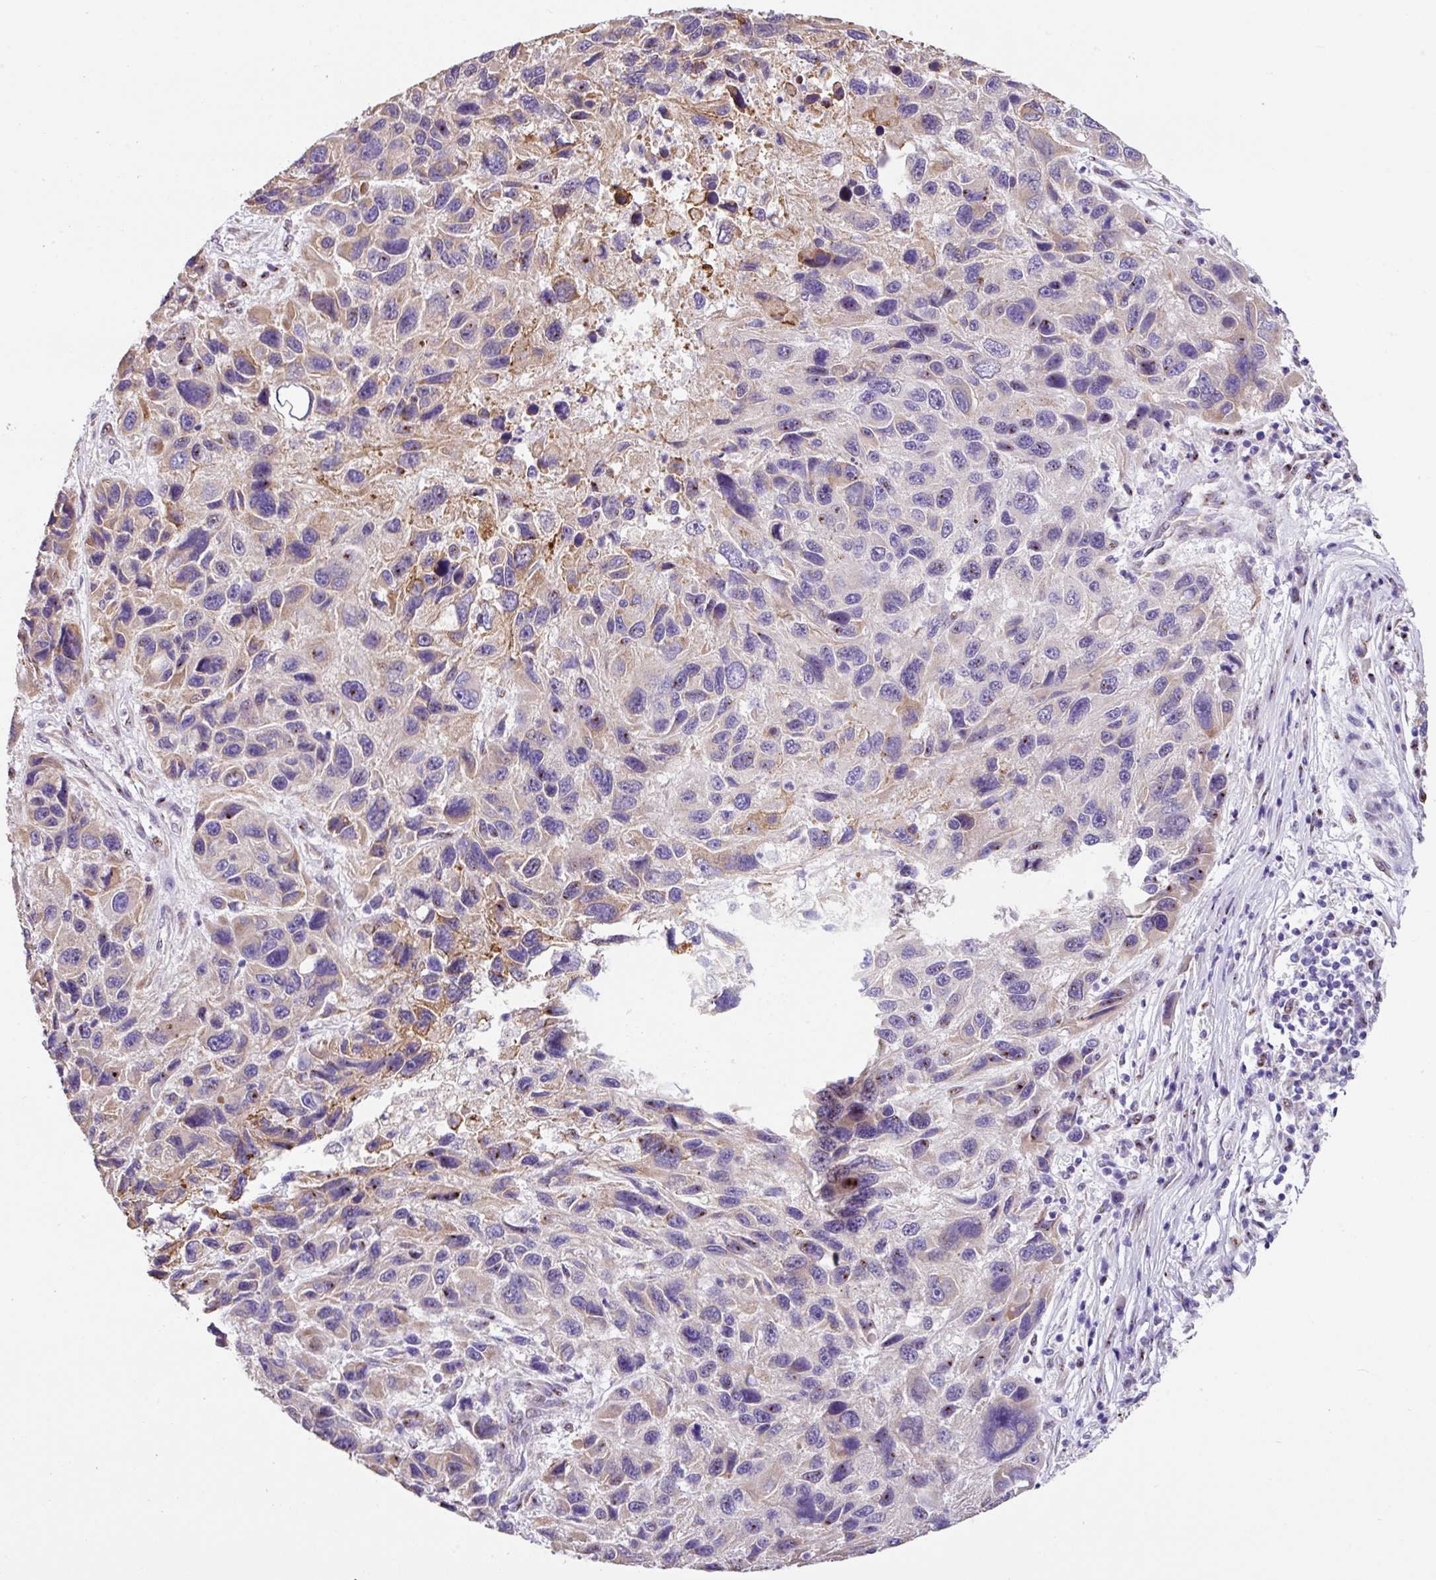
{"staining": {"intensity": "weak", "quantity": "25%-75%", "location": "cytoplasmic/membranous"}, "tissue": "melanoma", "cell_type": "Tumor cells", "image_type": "cancer", "snomed": [{"axis": "morphology", "description": "Malignant melanoma, NOS"}, {"axis": "topography", "description": "Skin"}], "caption": "DAB immunohistochemical staining of human melanoma exhibits weak cytoplasmic/membranous protein staining in approximately 25%-75% of tumor cells.", "gene": "ZG16", "patient": {"sex": "male", "age": 53}}